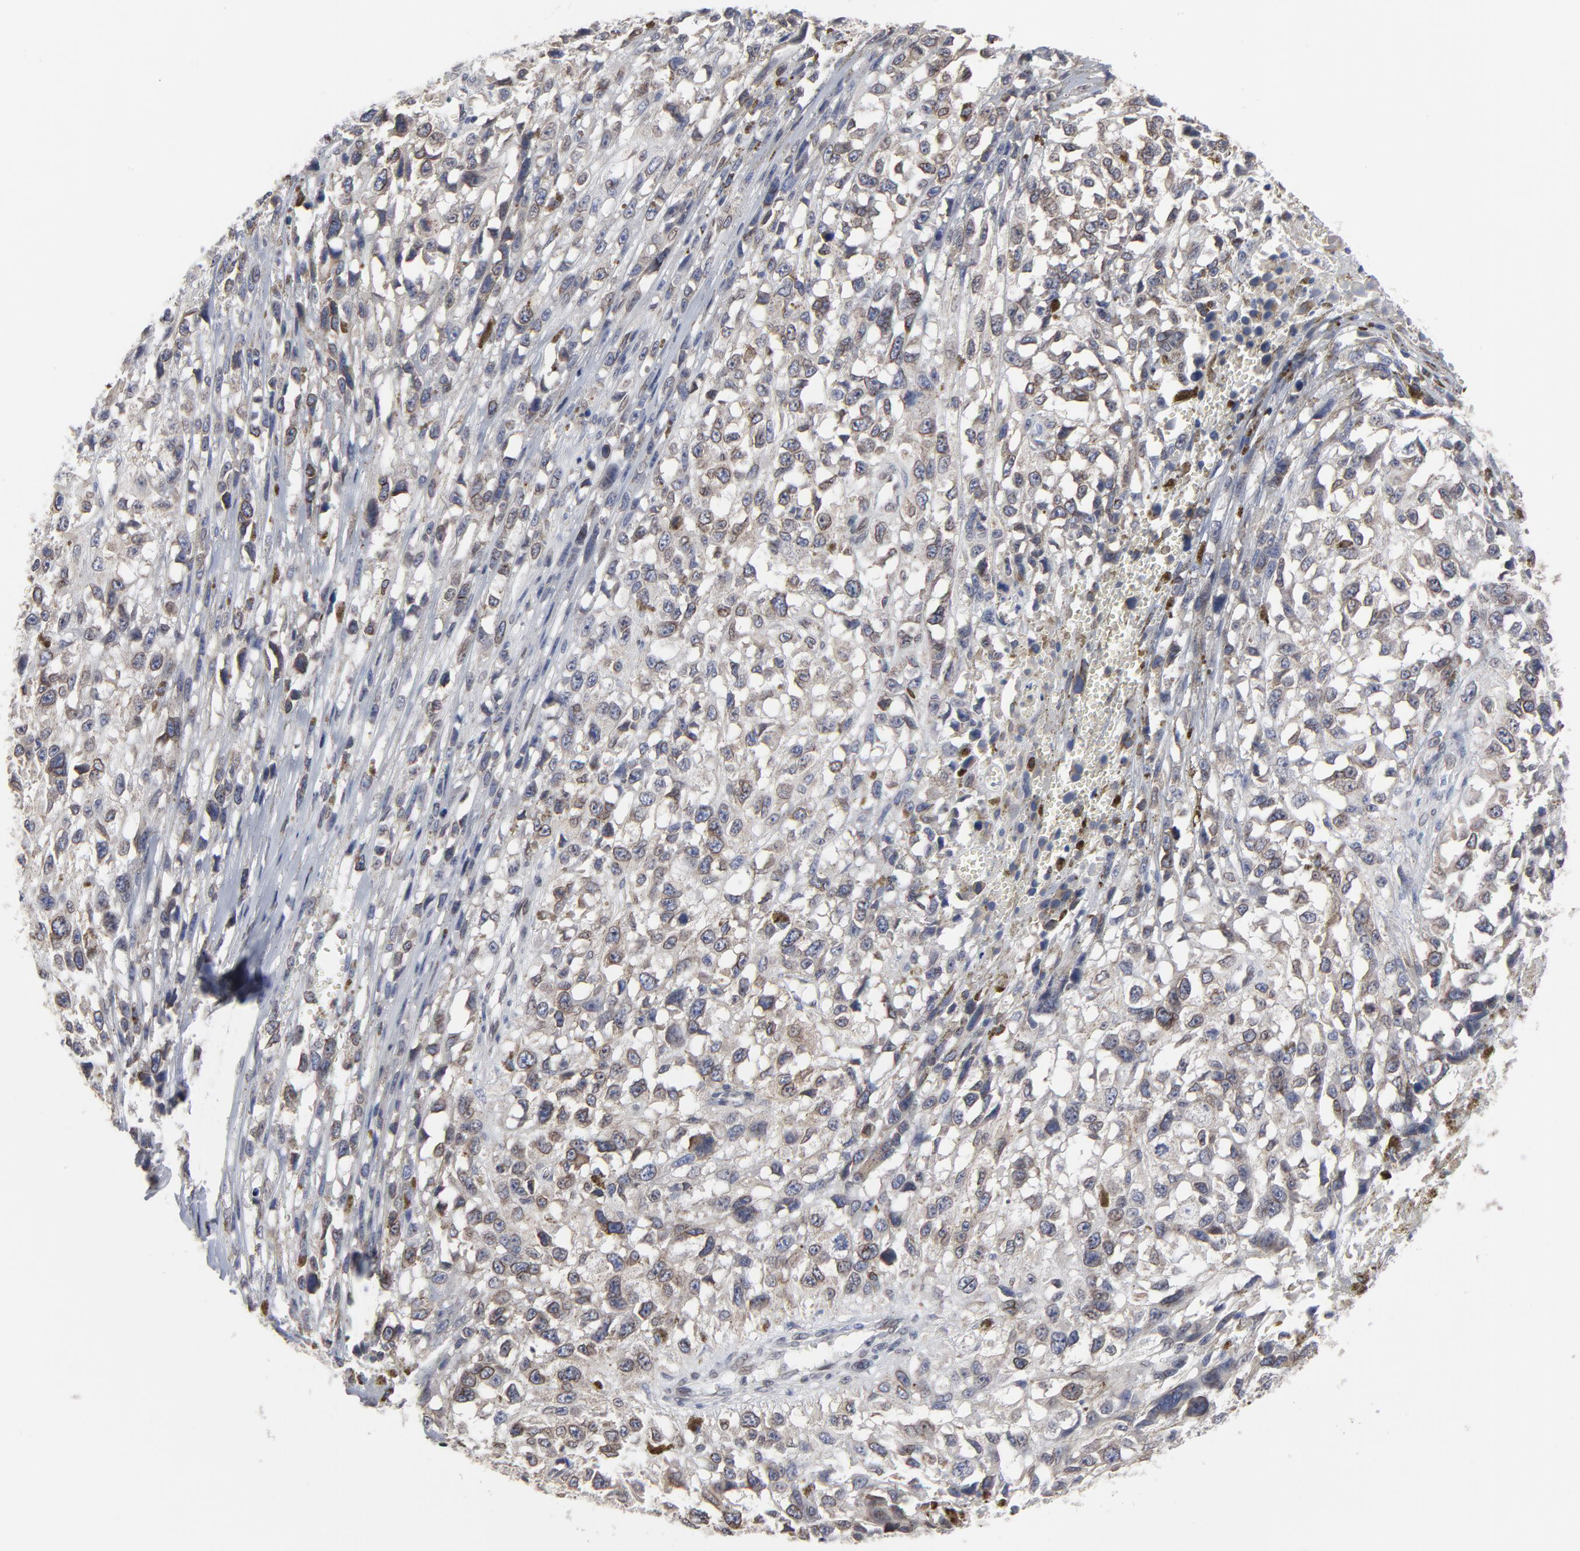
{"staining": {"intensity": "moderate", "quantity": ">75%", "location": "cytoplasmic/membranous,nuclear"}, "tissue": "melanoma", "cell_type": "Tumor cells", "image_type": "cancer", "snomed": [{"axis": "morphology", "description": "Malignant melanoma, Metastatic site"}, {"axis": "topography", "description": "Lymph node"}], "caption": "Protein staining demonstrates moderate cytoplasmic/membranous and nuclear expression in approximately >75% of tumor cells in malignant melanoma (metastatic site). Immunohistochemistry (ihc) stains the protein of interest in brown and the nuclei are stained blue.", "gene": "SYNE2", "patient": {"sex": "male", "age": 59}}